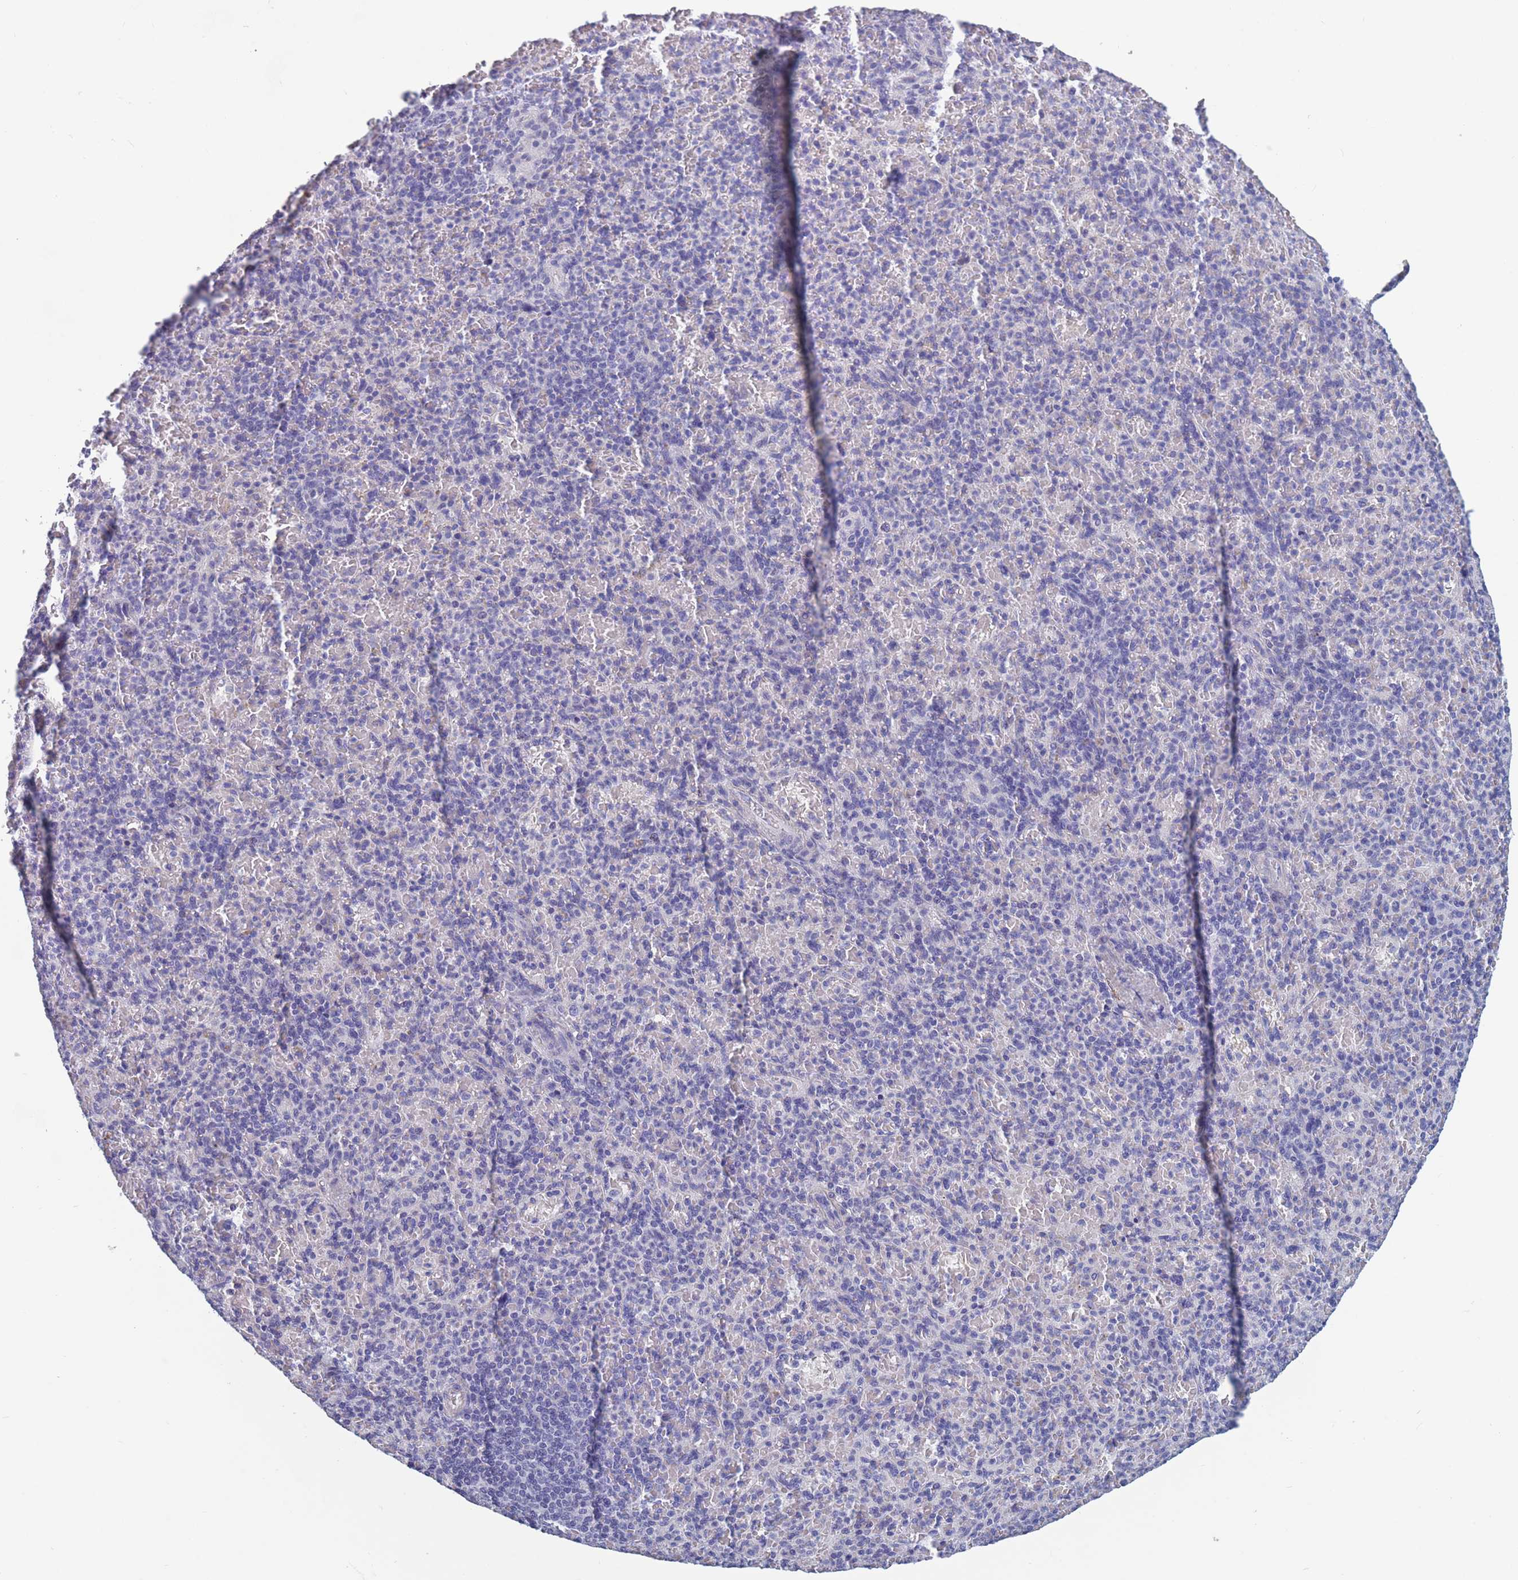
{"staining": {"intensity": "negative", "quantity": "none", "location": "none"}, "tissue": "spleen", "cell_type": "Cells in red pulp", "image_type": "normal", "snomed": [{"axis": "morphology", "description": "Normal tissue, NOS"}, {"axis": "topography", "description": "Spleen"}], "caption": "DAB immunohistochemical staining of benign human spleen reveals no significant expression in cells in red pulp.", "gene": "OR4C5", "patient": {"sex": "female", "age": 74}}